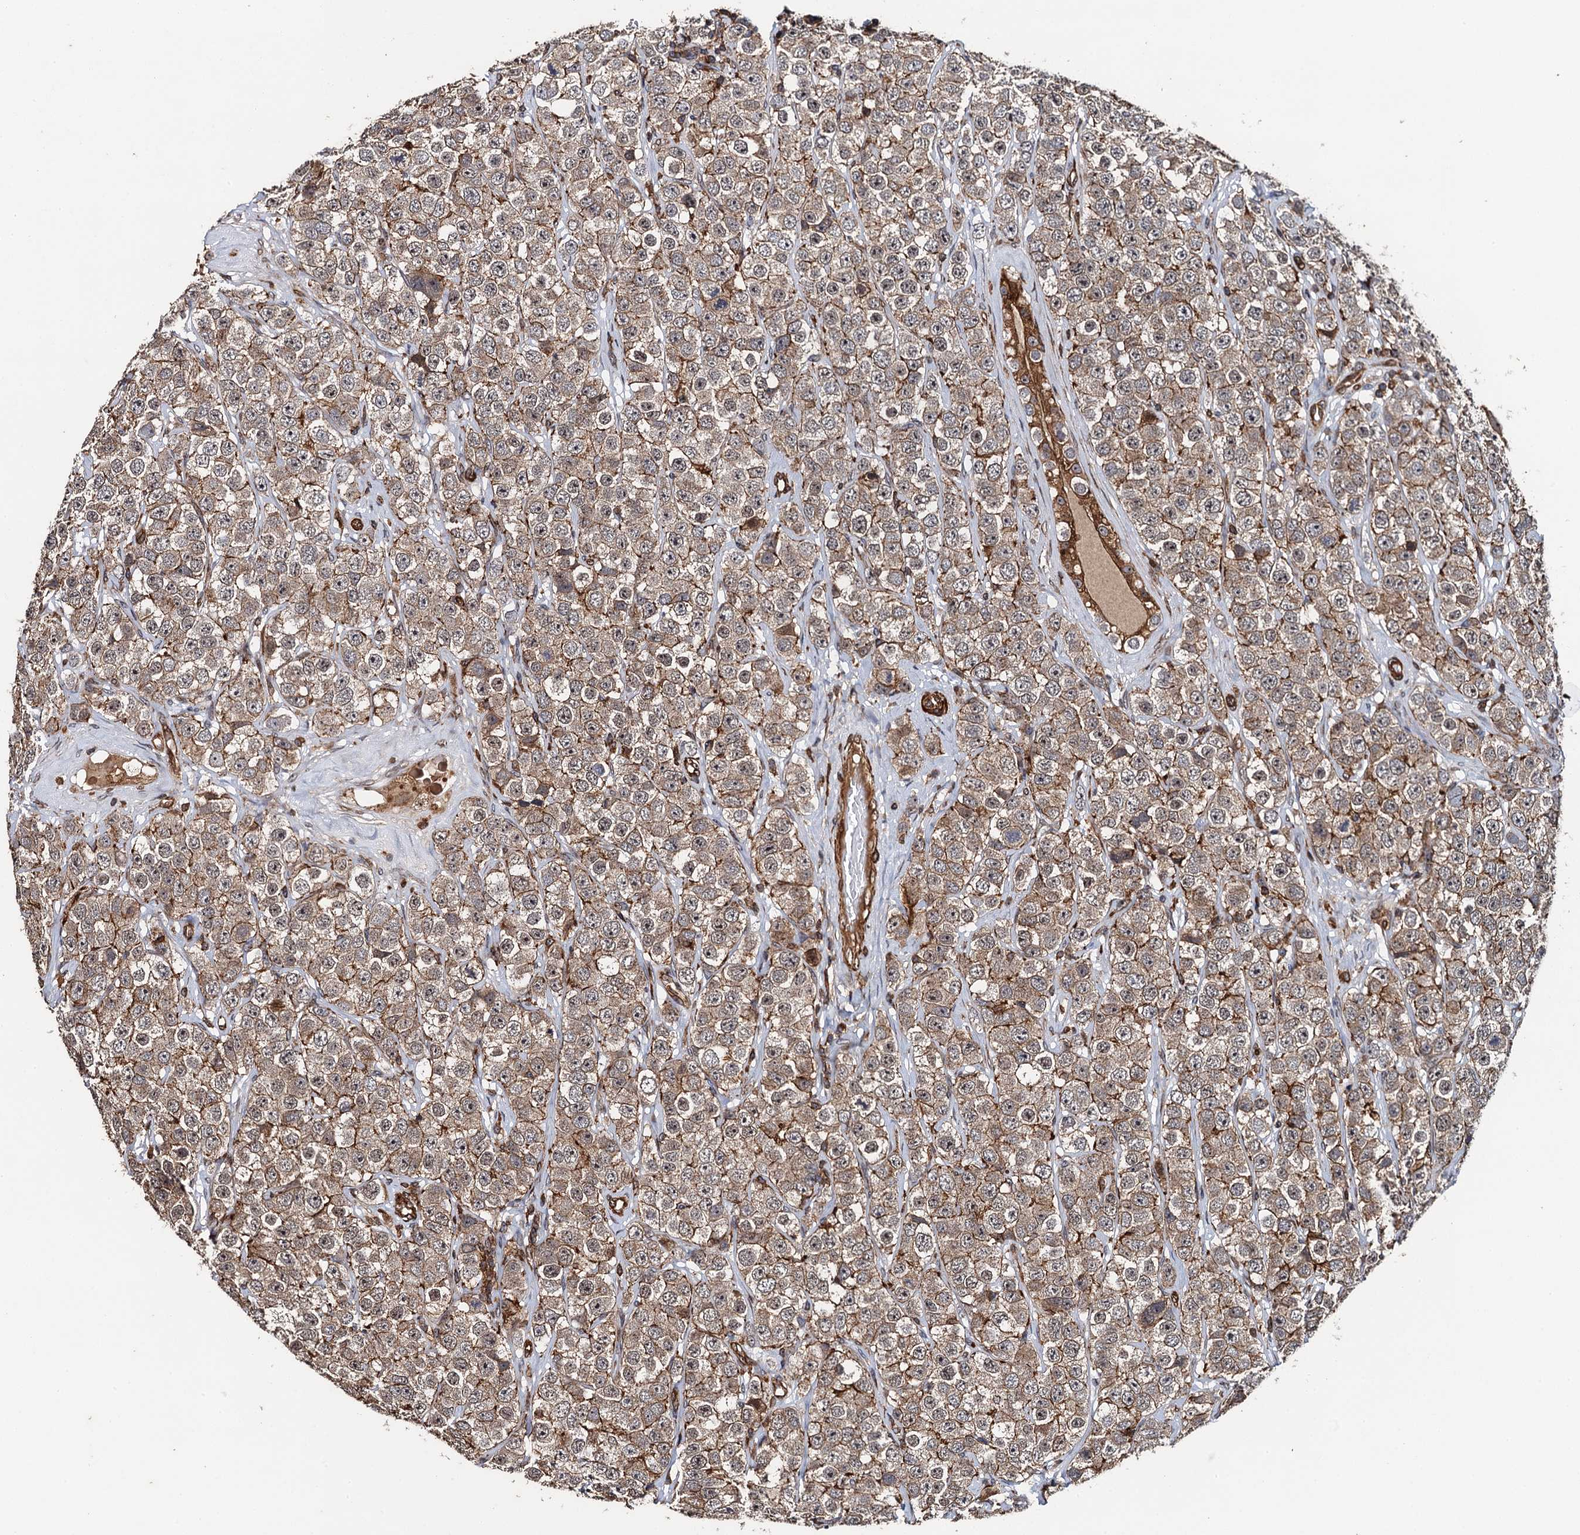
{"staining": {"intensity": "moderate", "quantity": ">75%", "location": "cytoplasmic/membranous"}, "tissue": "testis cancer", "cell_type": "Tumor cells", "image_type": "cancer", "snomed": [{"axis": "morphology", "description": "Seminoma, NOS"}, {"axis": "topography", "description": "Testis"}], "caption": "Protein expression analysis of human testis cancer (seminoma) reveals moderate cytoplasmic/membranous staining in about >75% of tumor cells.", "gene": "BORA", "patient": {"sex": "male", "age": 28}}